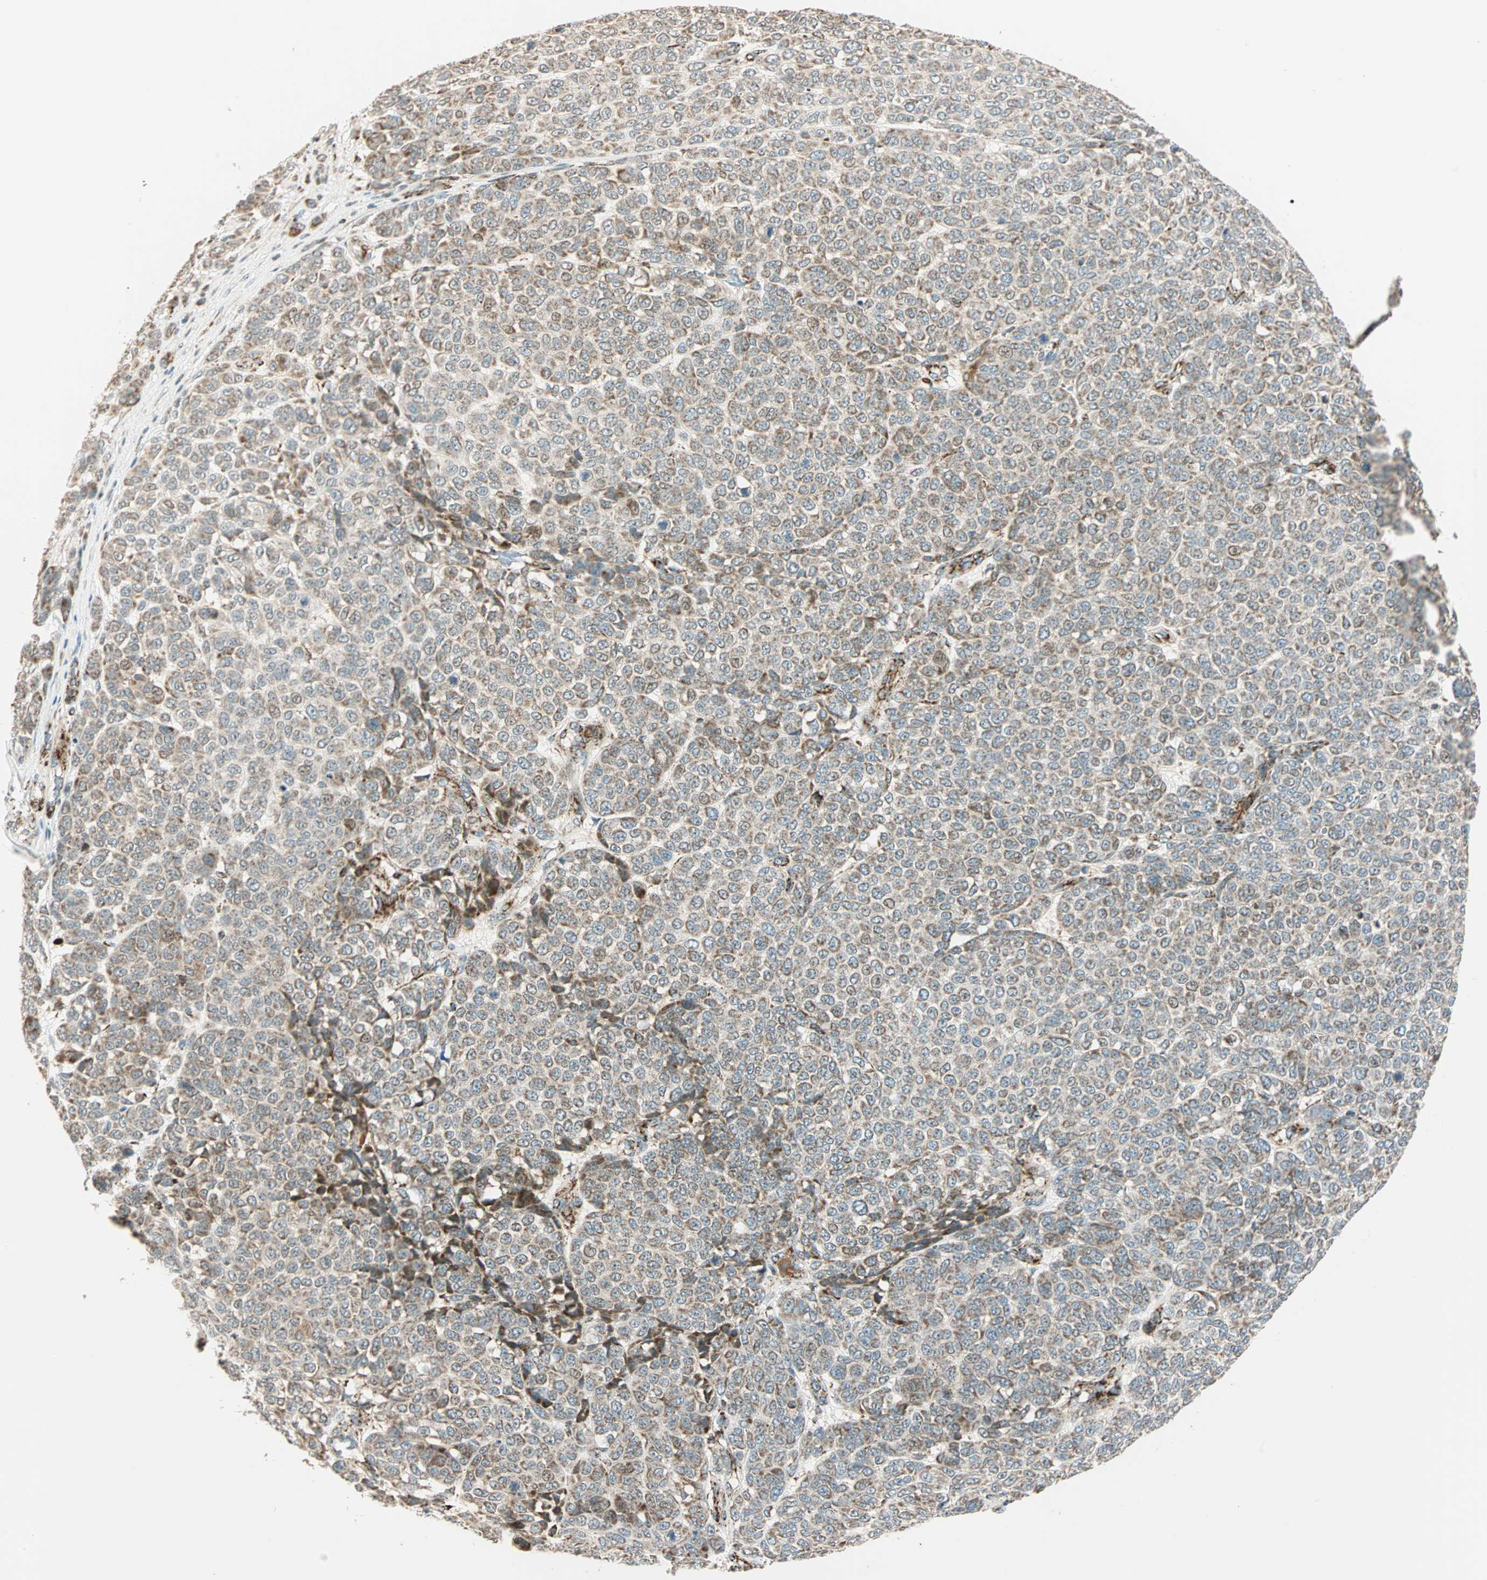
{"staining": {"intensity": "weak", "quantity": "<25%", "location": "cytoplasmic/membranous"}, "tissue": "melanoma", "cell_type": "Tumor cells", "image_type": "cancer", "snomed": [{"axis": "morphology", "description": "Malignant melanoma, NOS"}, {"axis": "topography", "description": "Skin"}], "caption": "The micrograph reveals no staining of tumor cells in malignant melanoma. Brightfield microscopy of immunohistochemistry stained with DAB (brown) and hematoxylin (blue), captured at high magnification.", "gene": "SPRY4", "patient": {"sex": "male", "age": 59}}